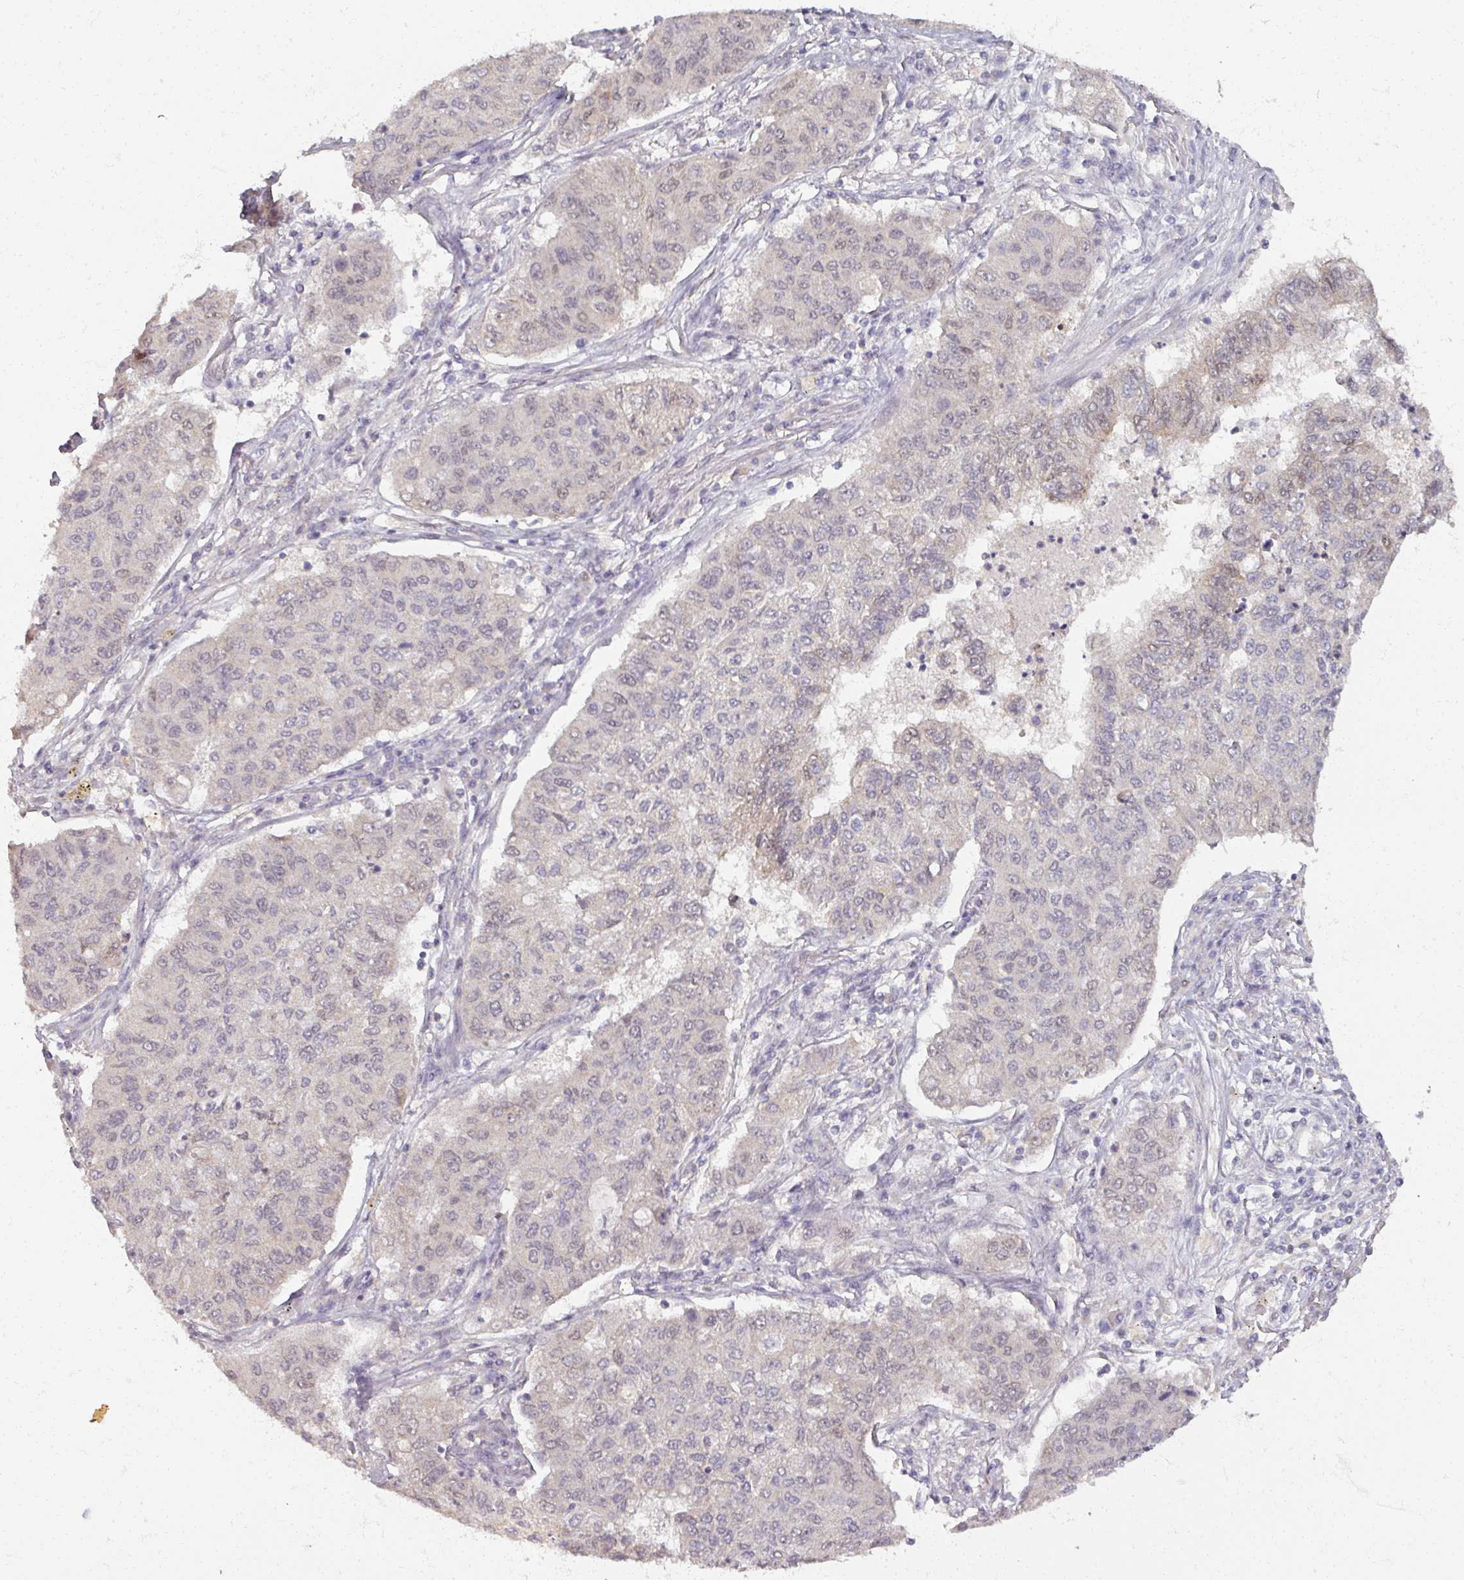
{"staining": {"intensity": "weak", "quantity": "<25%", "location": "nuclear"}, "tissue": "lung cancer", "cell_type": "Tumor cells", "image_type": "cancer", "snomed": [{"axis": "morphology", "description": "Squamous cell carcinoma, NOS"}, {"axis": "topography", "description": "Lung"}], "caption": "Lung cancer (squamous cell carcinoma) was stained to show a protein in brown. There is no significant staining in tumor cells.", "gene": "SOX11", "patient": {"sex": "male", "age": 74}}